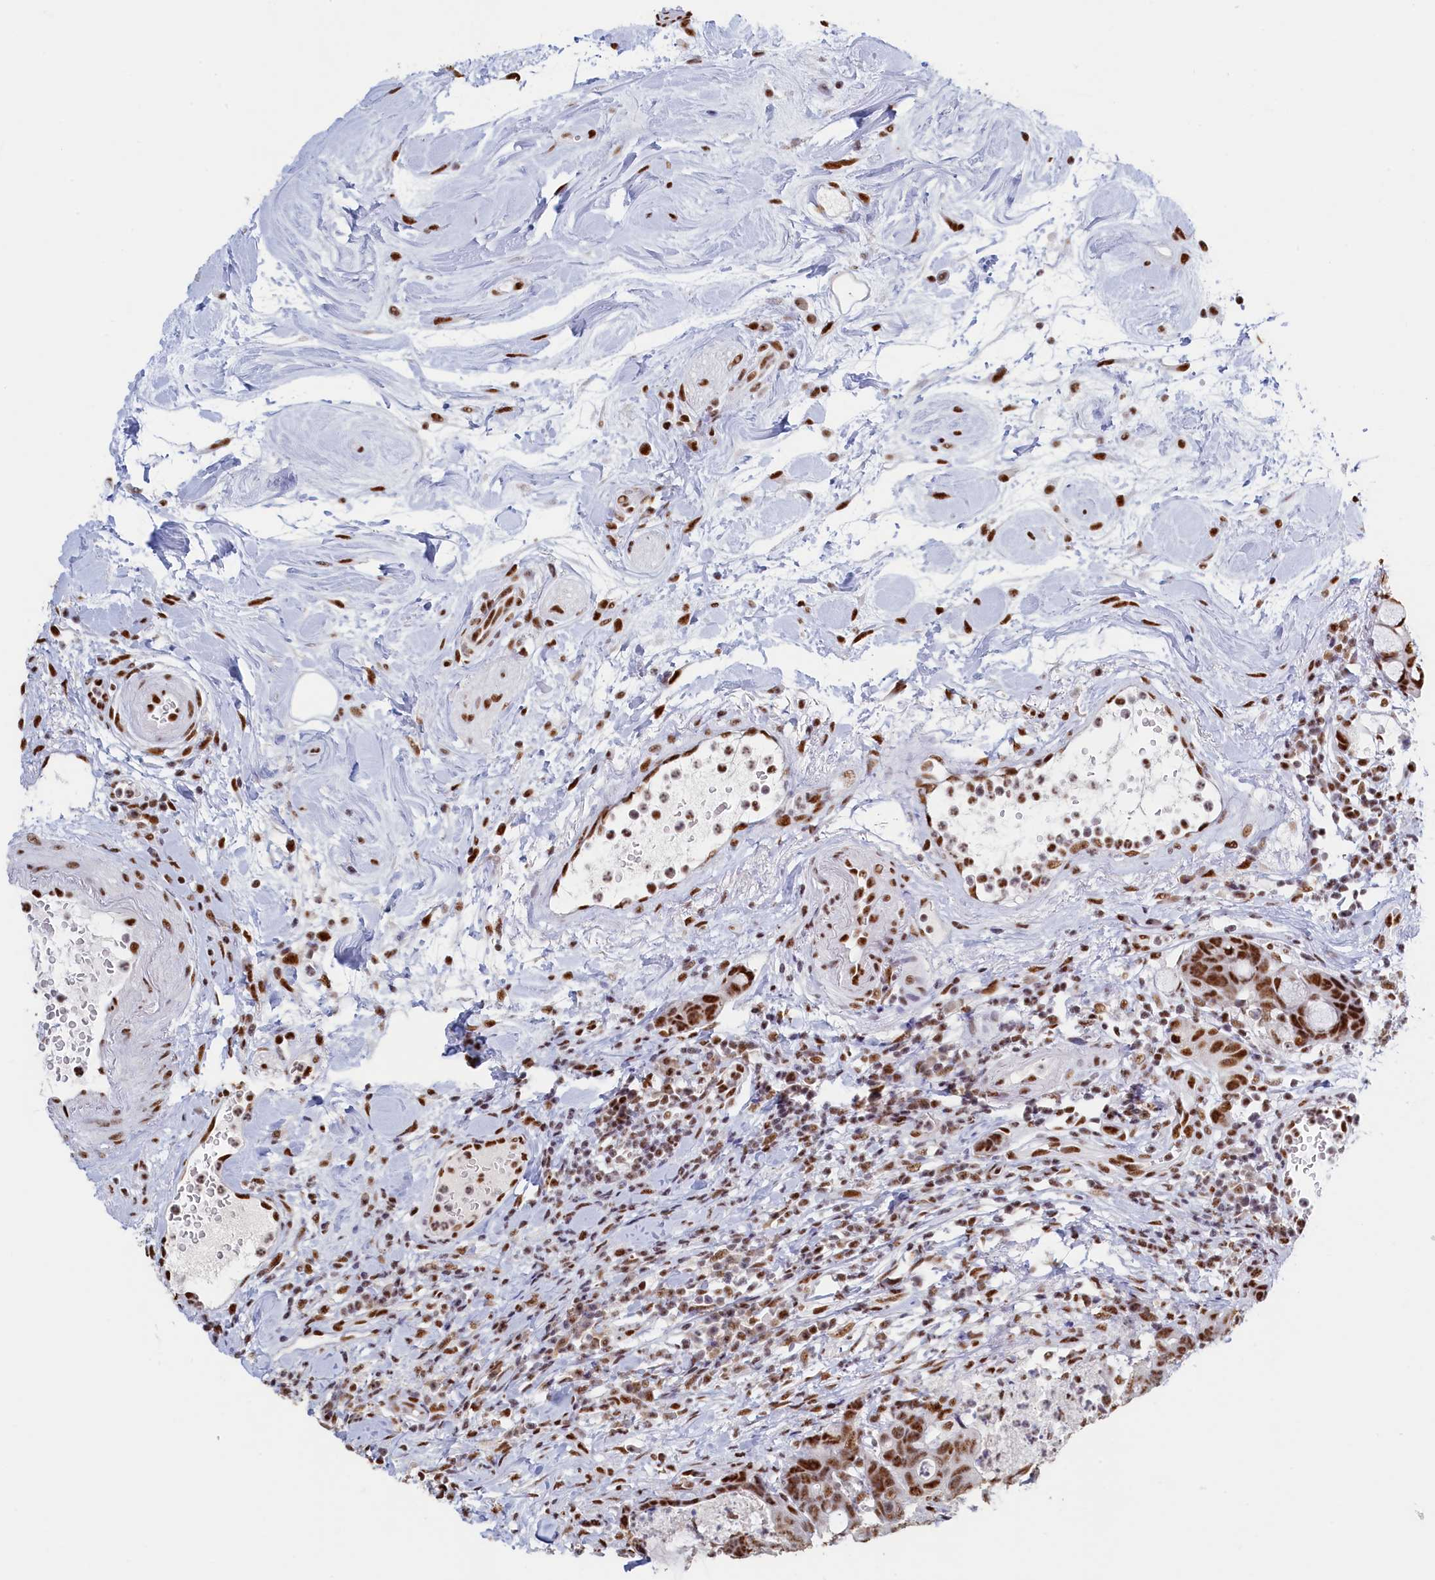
{"staining": {"intensity": "moderate", "quantity": ">75%", "location": "nuclear"}, "tissue": "colorectal cancer", "cell_type": "Tumor cells", "image_type": "cancer", "snomed": [{"axis": "morphology", "description": "Adenocarcinoma, NOS"}, {"axis": "topography", "description": "Colon"}], "caption": "An image showing moderate nuclear staining in about >75% of tumor cells in adenocarcinoma (colorectal), as visualized by brown immunohistochemical staining.", "gene": "MOSPD3", "patient": {"sex": "female", "age": 82}}